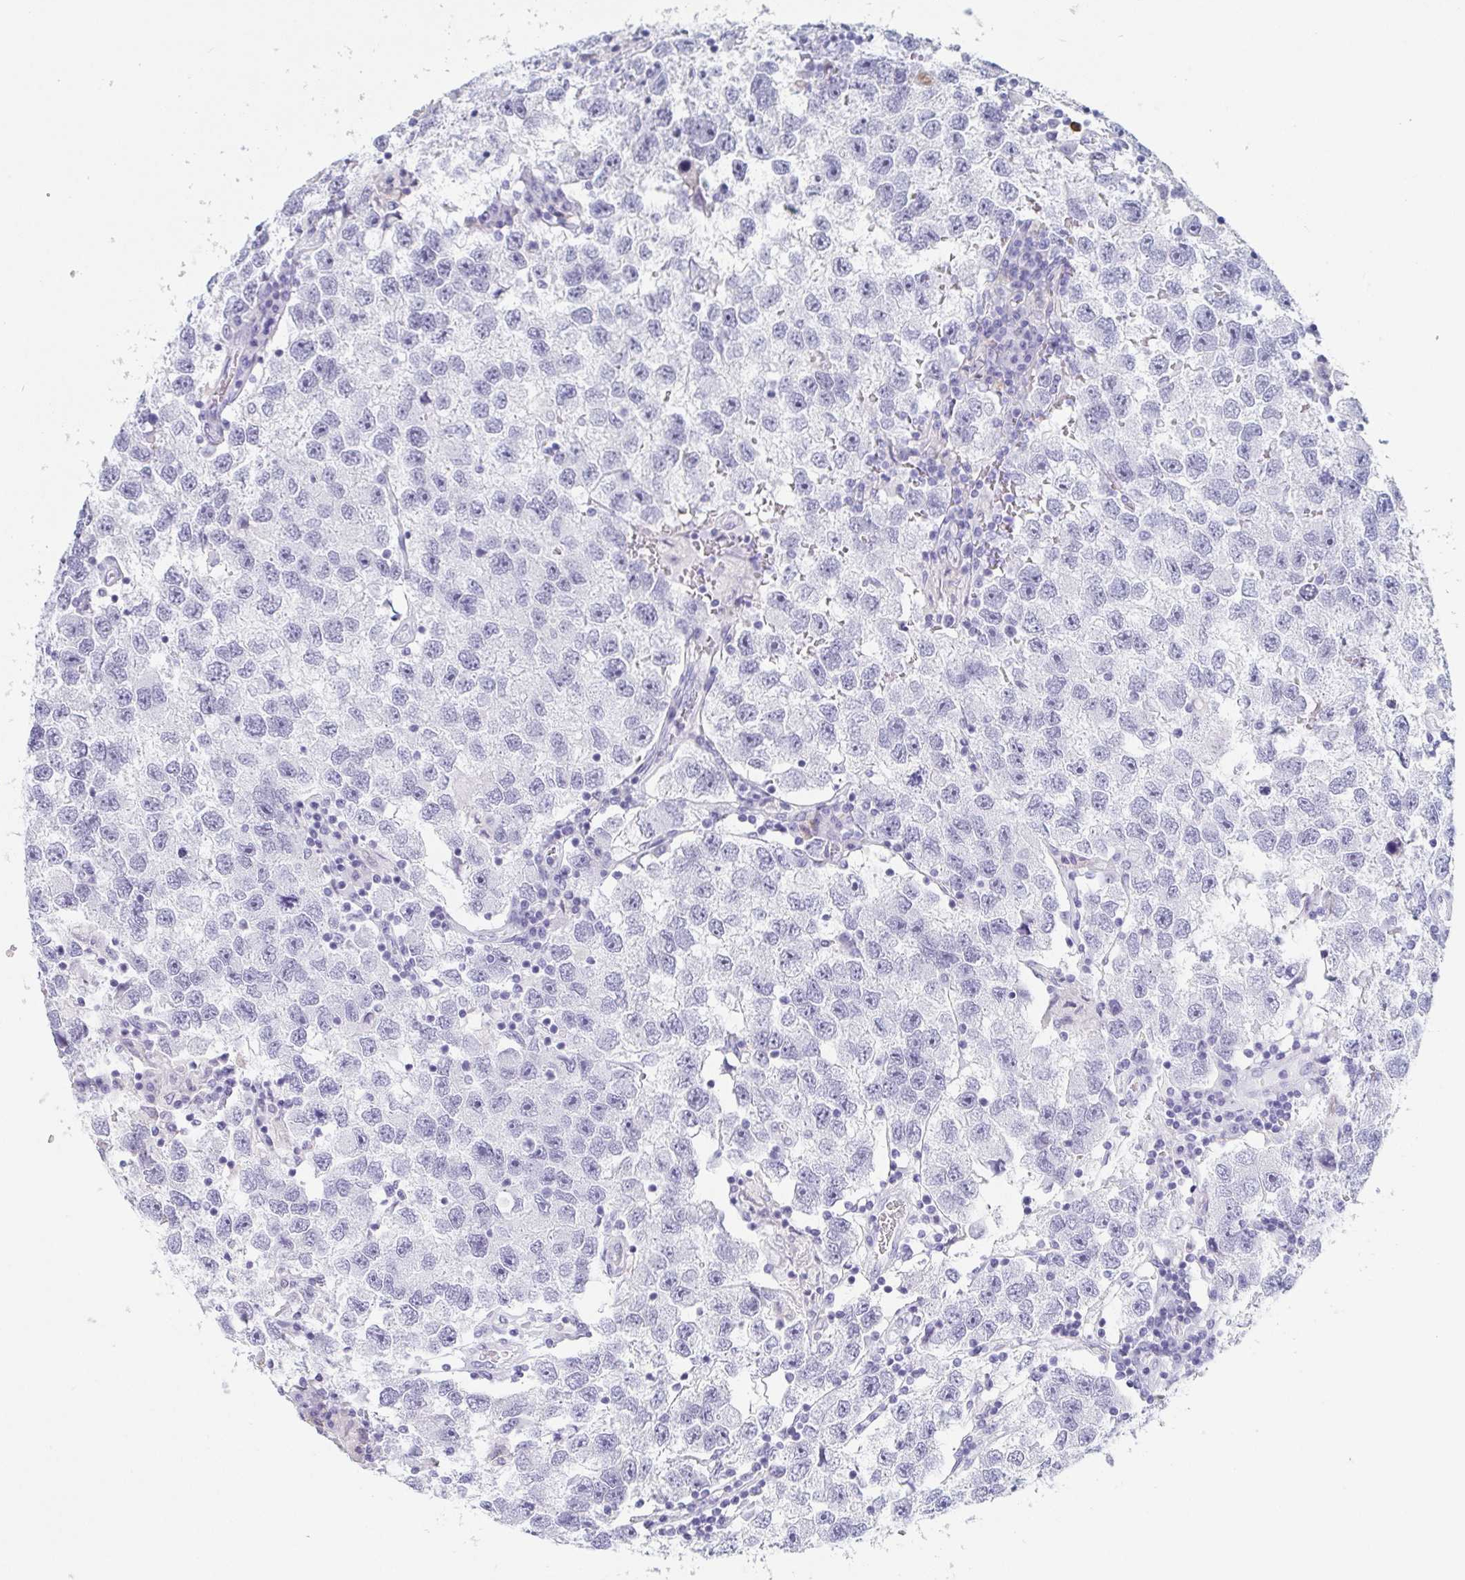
{"staining": {"intensity": "negative", "quantity": "none", "location": "none"}, "tissue": "testis cancer", "cell_type": "Tumor cells", "image_type": "cancer", "snomed": [{"axis": "morphology", "description": "Seminoma, NOS"}, {"axis": "topography", "description": "Testis"}], "caption": "An image of seminoma (testis) stained for a protein displays no brown staining in tumor cells.", "gene": "REG4", "patient": {"sex": "male", "age": 26}}